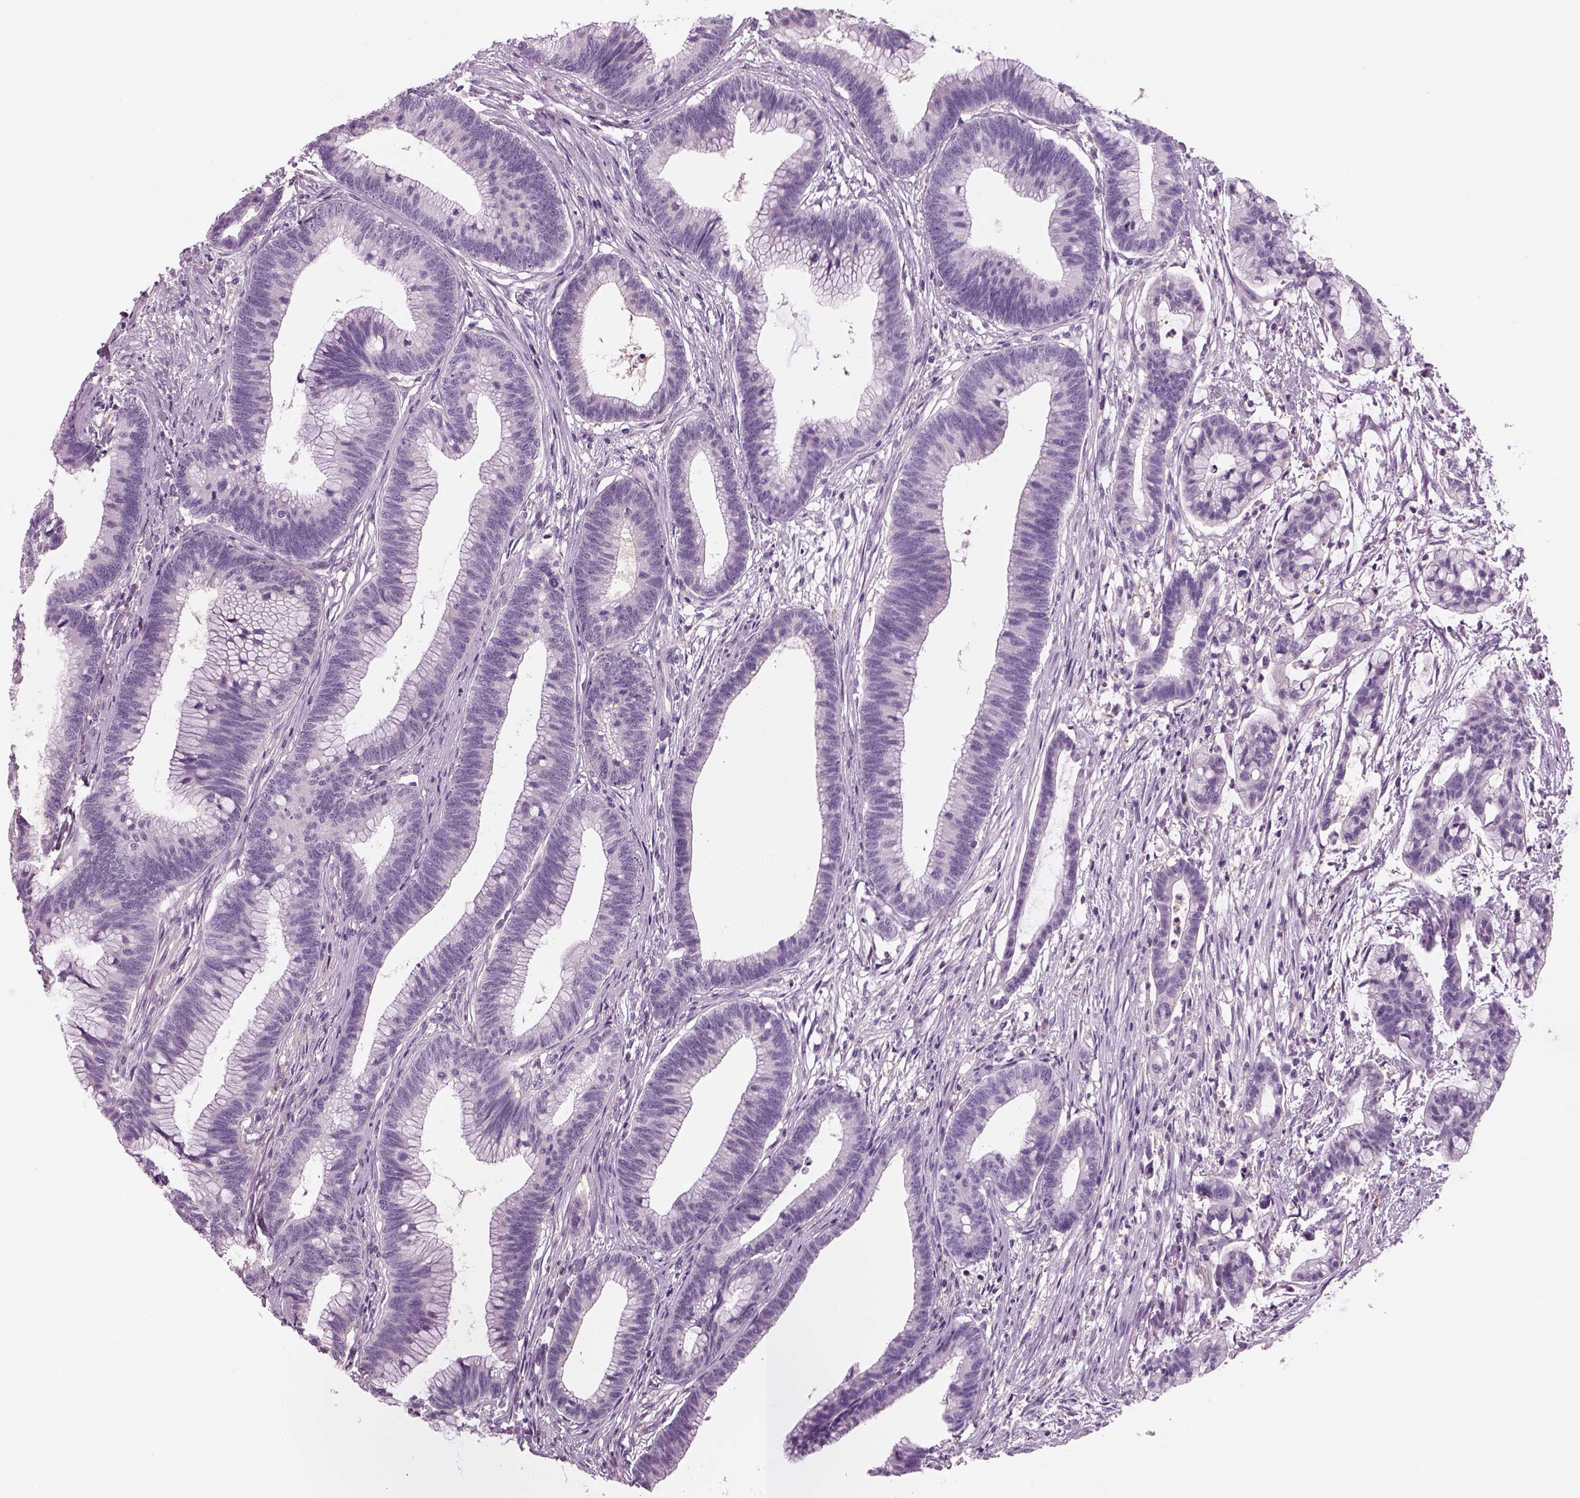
{"staining": {"intensity": "negative", "quantity": "none", "location": "none"}, "tissue": "colorectal cancer", "cell_type": "Tumor cells", "image_type": "cancer", "snomed": [{"axis": "morphology", "description": "Adenocarcinoma, NOS"}, {"axis": "topography", "description": "Colon"}], "caption": "Tumor cells show no significant positivity in adenocarcinoma (colorectal). (Stains: DAB (3,3'-diaminobenzidine) IHC with hematoxylin counter stain, Microscopy: brightfield microscopy at high magnification).", "gene": "SLC1A7", "patient": {"sex": "female", "age": 78}}